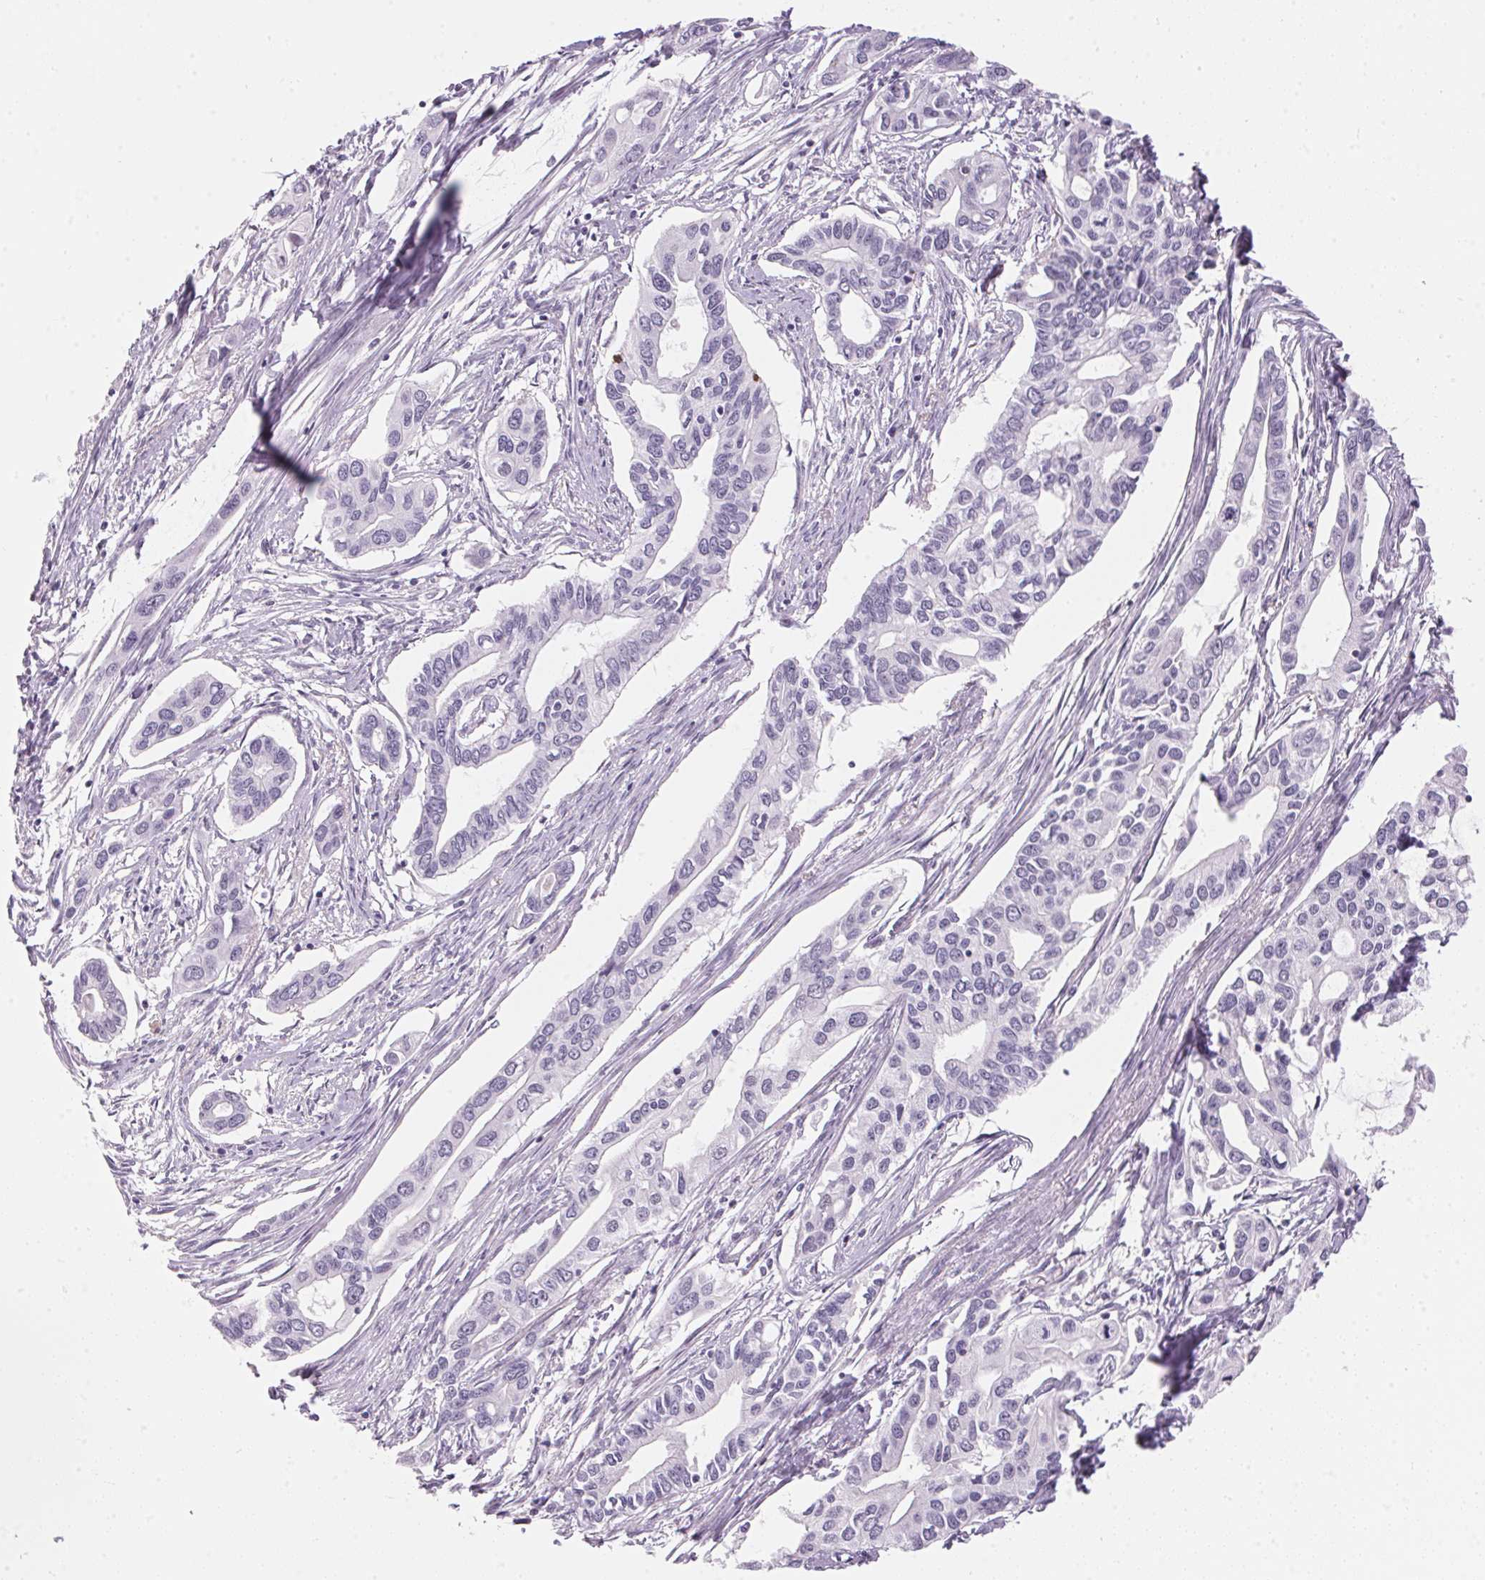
{"staining": {"intensity": "negative", "quantity": "none", "location": "none"}, "tissue": "pancreatic cancer", "cell_type": "Tumor cells", "image_type": "cancer", "snomed": [{"axis": "morphology", "description": "Adenocarcinoma, NOS"}, {"axis": "topography", "description": "Pancreas"}], "caption": "Protein analysis of pancreatic adenocarcinoma shows no significant positivity in tumor cells.", "gene": "CADPS", "patient": {"sex": "male", "age": 60}}